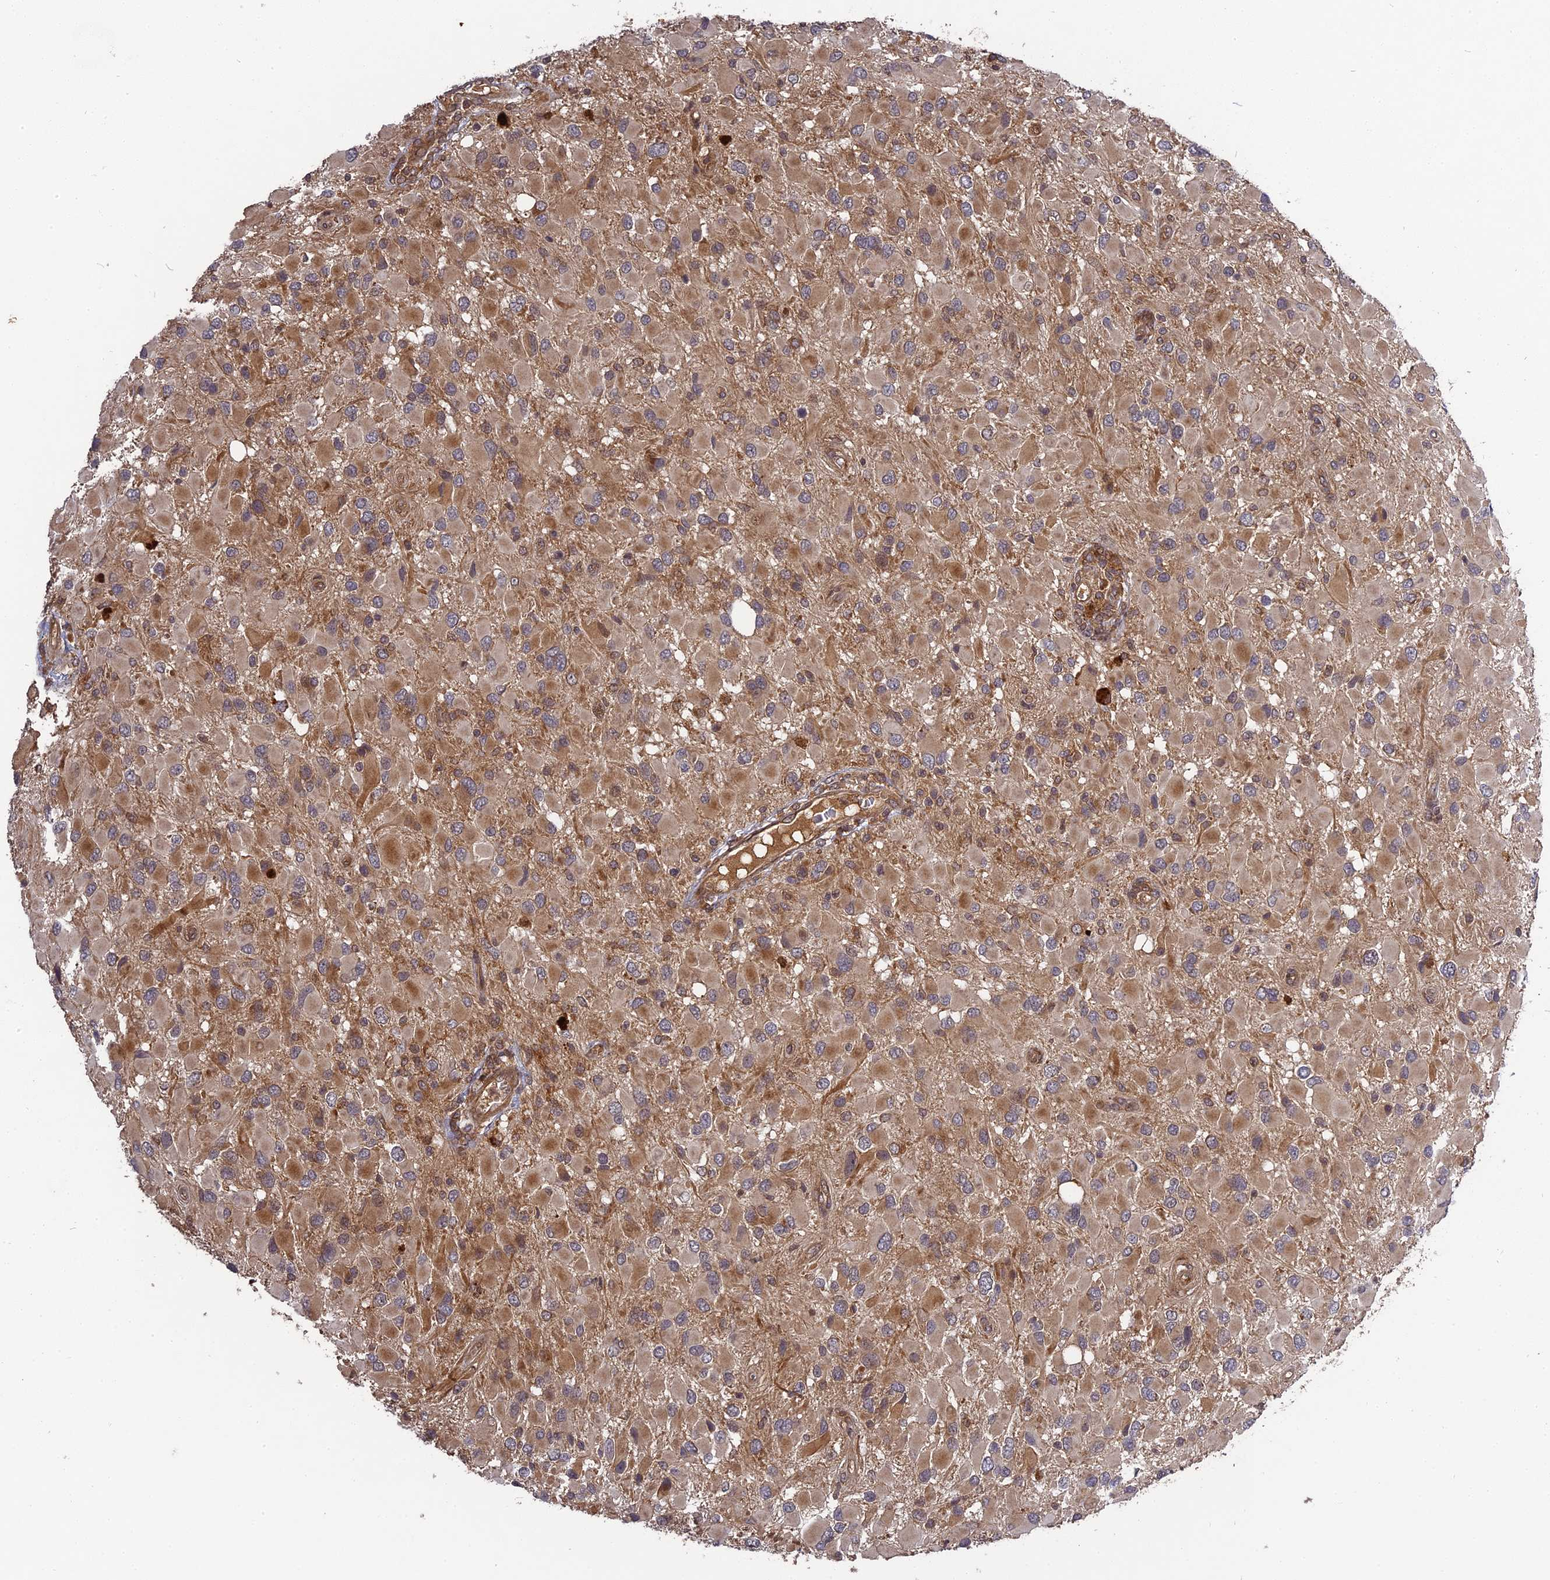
{"staining": {"intensity": "moderate", "quantity": "25%-75%", "location": "cytoplasmic/membranous"}, "tissue": "glioma", "cell_type": "Tumor cells", "image_type": "cancer", "snomed": [{"axis": "morphology", "description": "Glioma, malignant, High grade"}, {"axis": "topography", "description": "Brain"}], "caption": "IHC micrograph of human malignant glioma (high-grade) stained for a protein (brown), which shows medium levels of moderate cytoplasmic/membranous expression in about 25%-75% of tumor cells.", "gene": "TMUB2", "patient": {"sex": "male", "age": 53}}